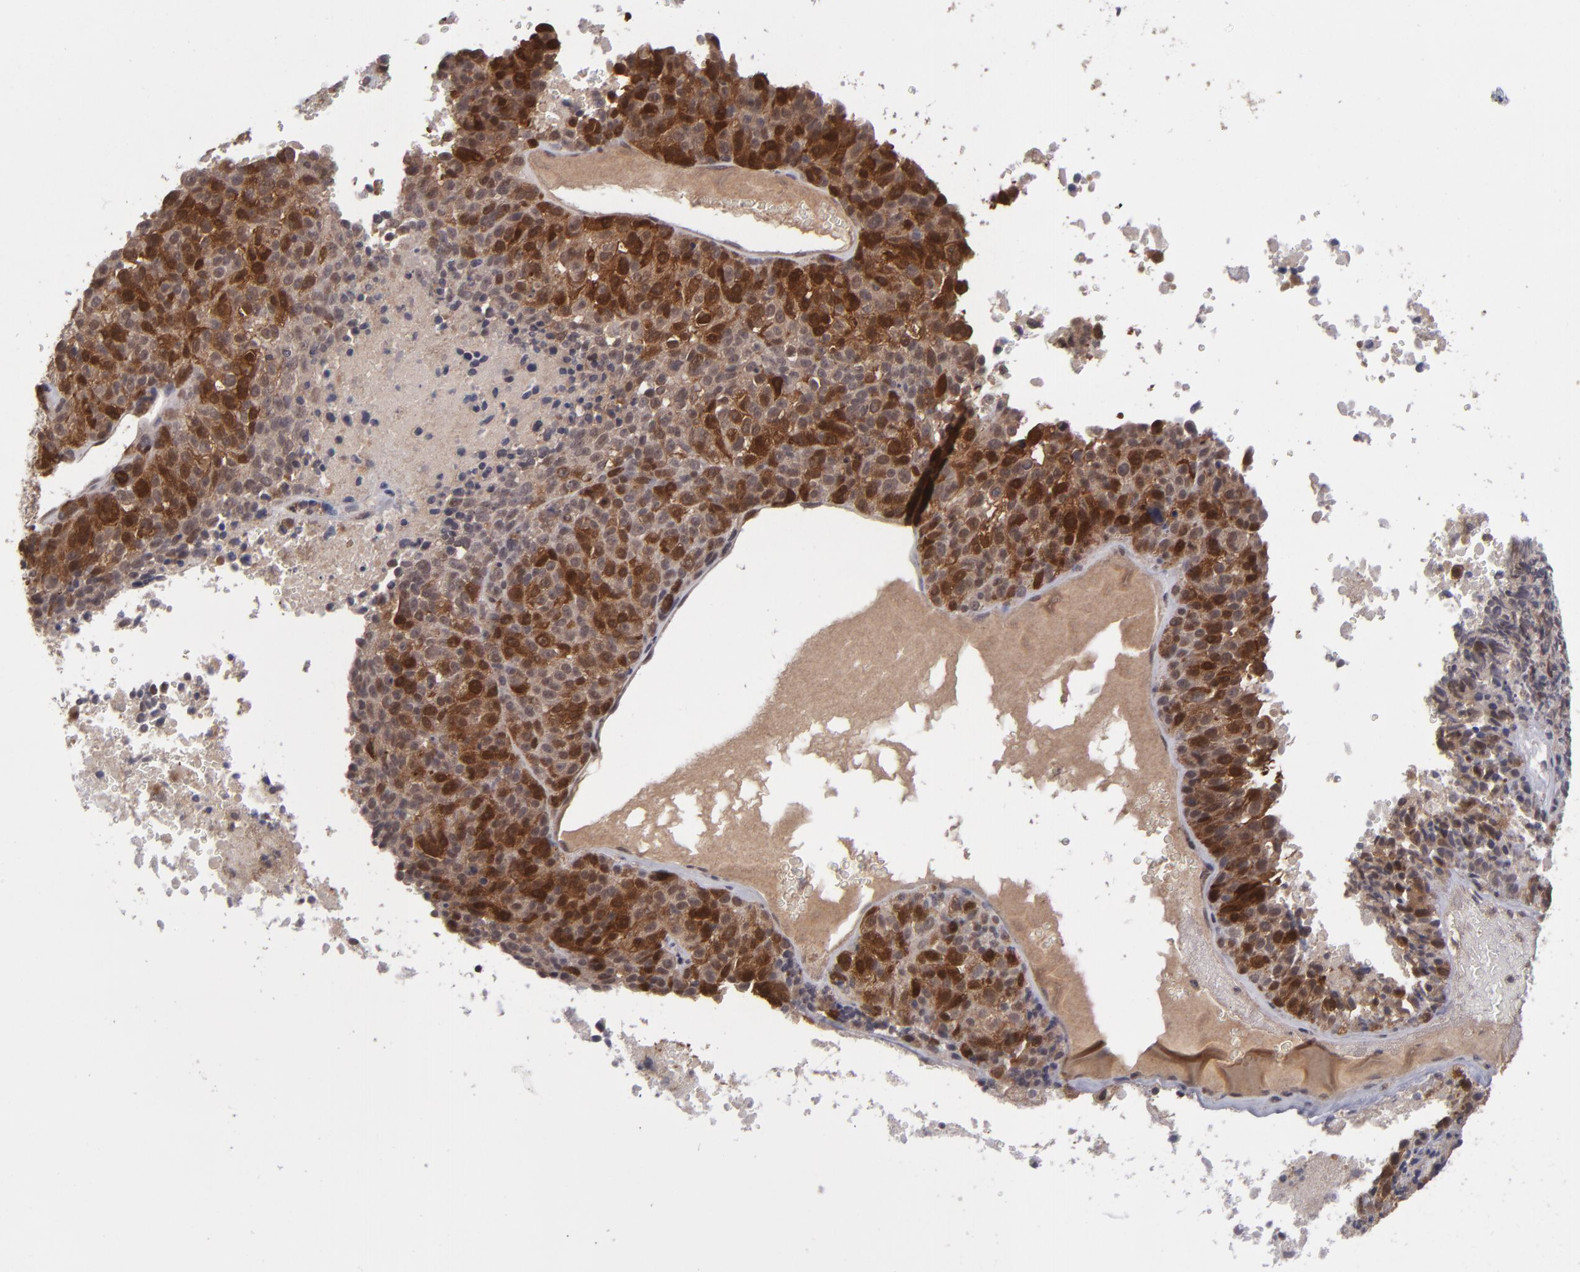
{"staining": {"intensity": "strong", "quantity": "25%-75%", "location": "cytoplasmic/membranous"}, "tissue": "melanoma", "cell_type": "Tumor cells", "image_type": "cancer", "snomed": [{"axis": "morphology", "description": "Malignant melanoma, Metastatic site"}, {"axis": "topography", "description": "Cerebral cortex"}], "caption": "There is high levels of strong cytoplasmic/membranous staining in tumor cells of melanoma, as demonstrated by immunohistochemical staining (brown color).", "gene": "TYMS", "patient": {"sex": "female", "age": 52}}